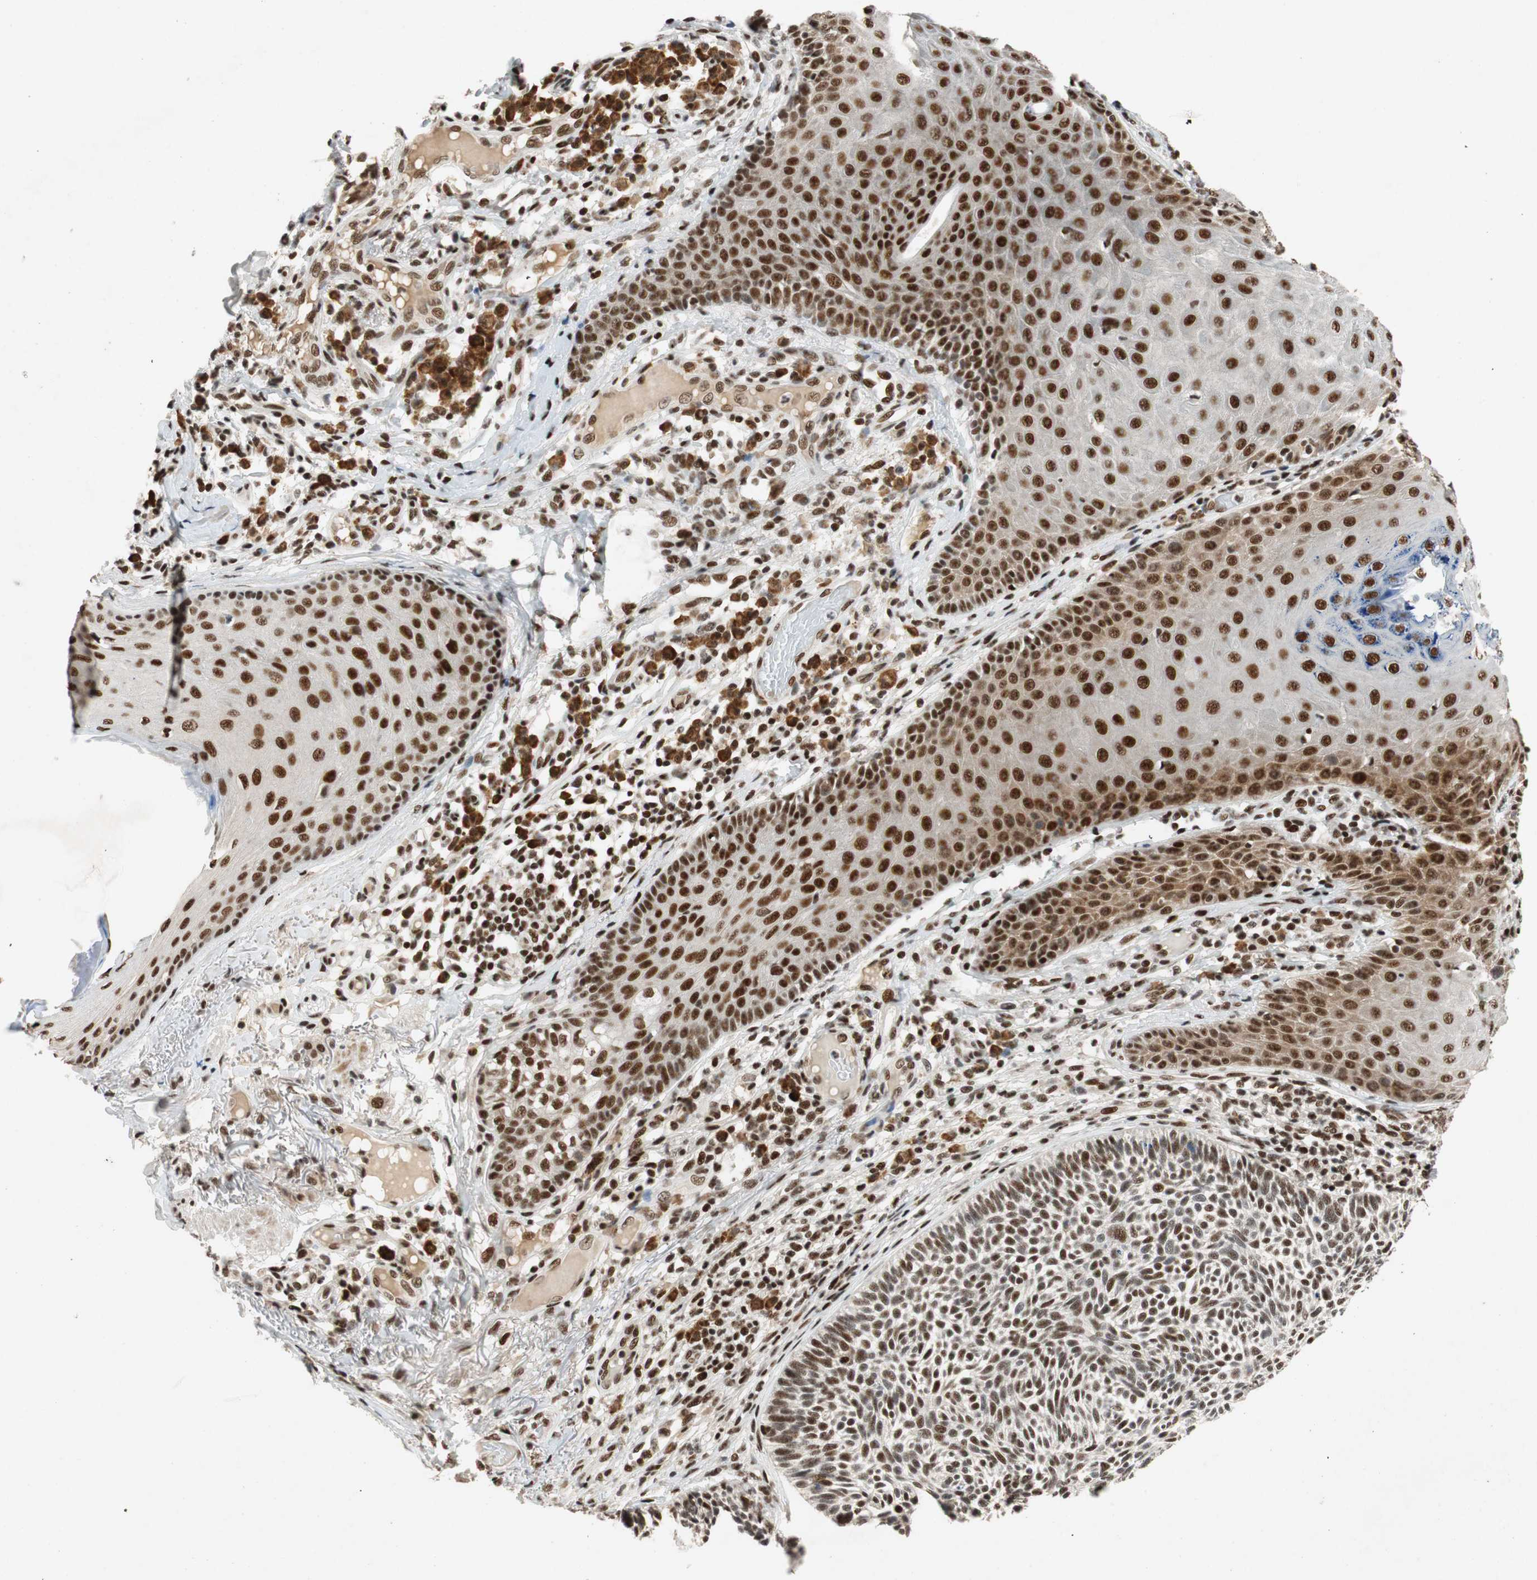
{"staining": {"intensity": "strong", "quantity": ">75%", "location": "nuclear"}, "tissue": "skin cancer", "cell_type": "Tumor cells", "image_type": "cancer", "snomed": [{"axis": "morphology", "description": "Normal tissue, NOS"}, {"axis": "morphology", "description": "Basal cell carcinoma"}, {"axis": "topography", "description": "Skin"}], "caption": "High-power microscopy captured an immunohistochemistry (IHC) micrograph of basal cell carcinoma (skin), revealing strong nuclear positivity in about >75% of tumor cells.", "gene": "NCBP3", "patient": {"sex": "male", "age": 52}}